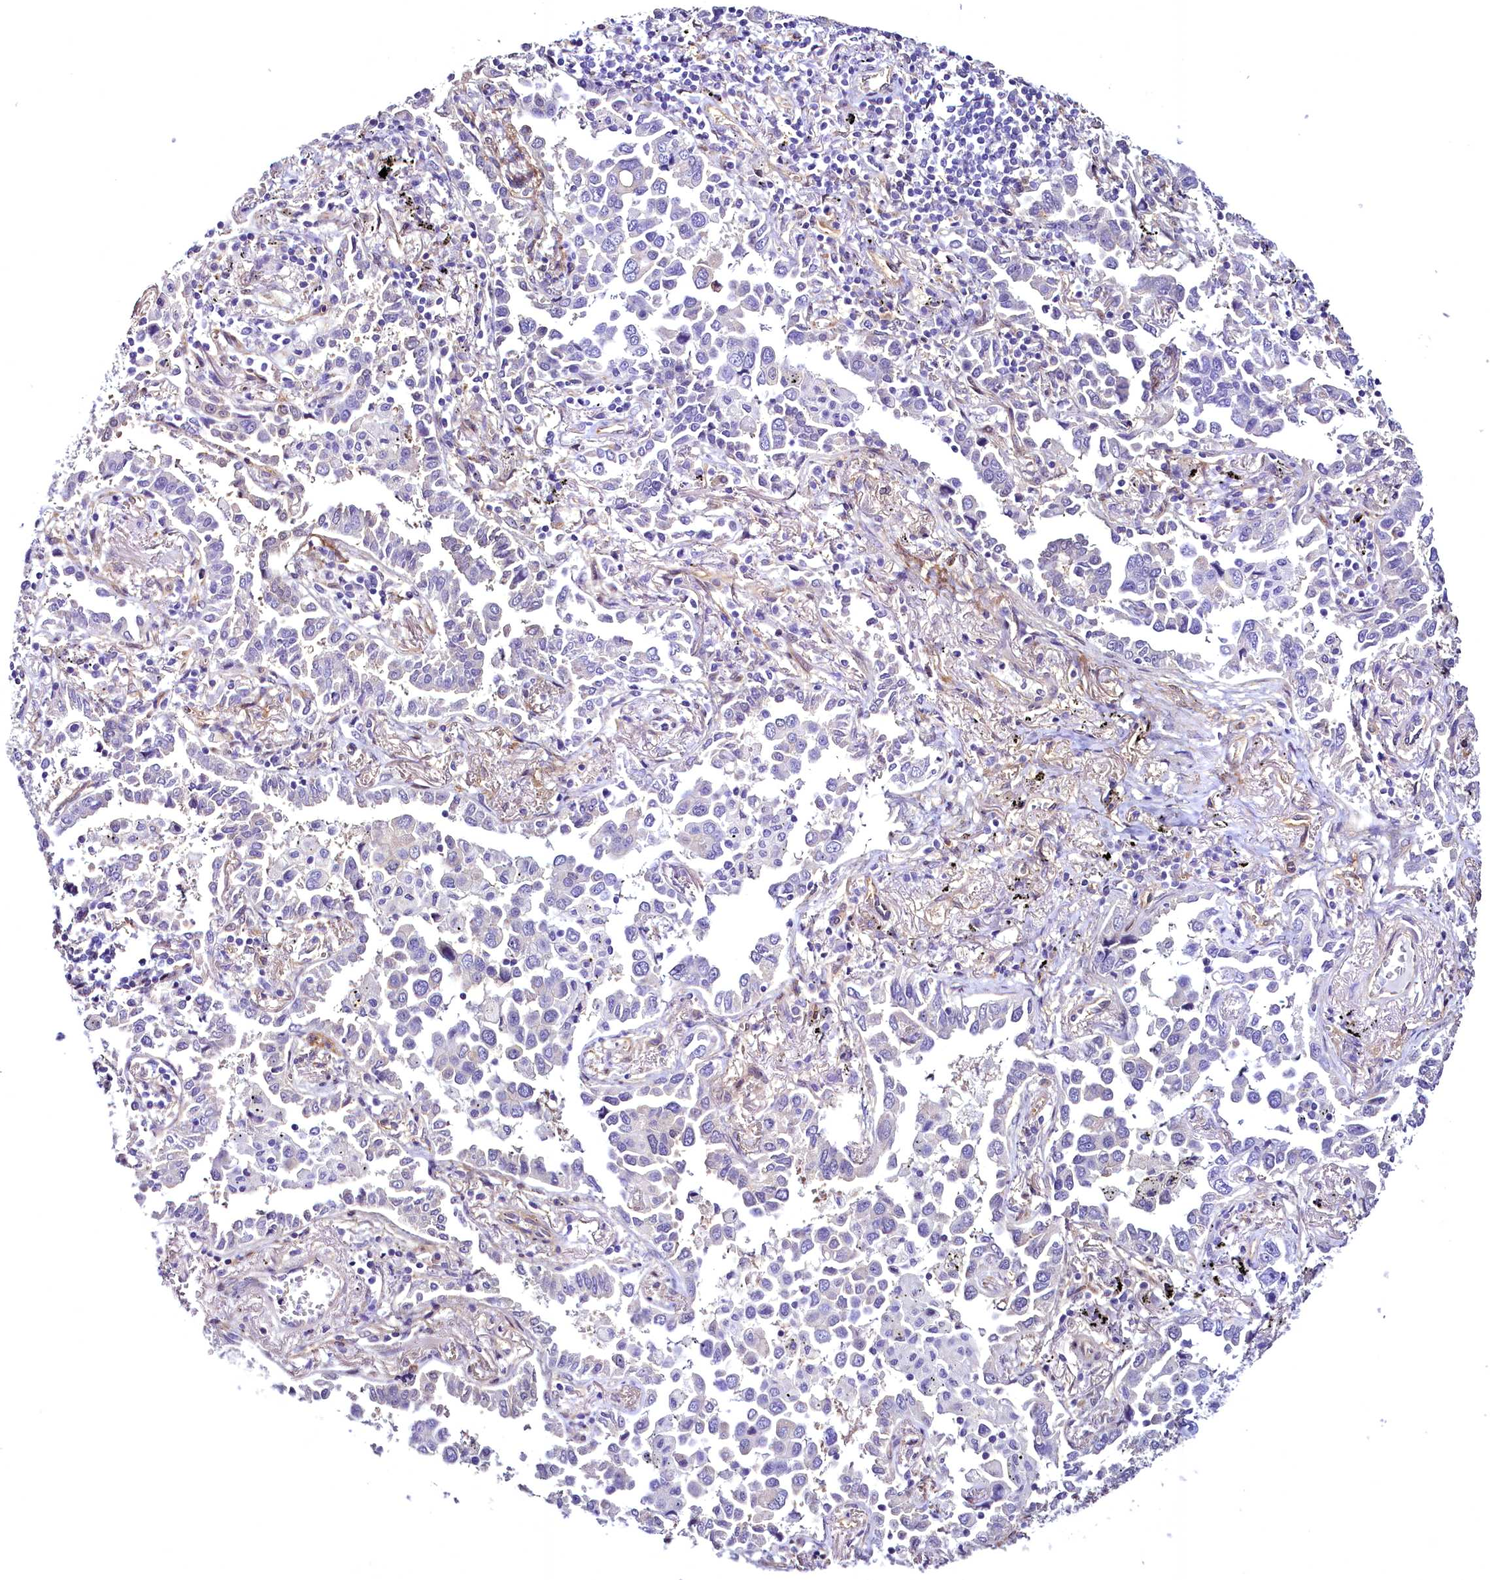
{"staining": {"intensity": "negative", "quantity": "none", "location": "none"}, "tissue": "lung cancer", "cell_type": "Tumor cells", "image_type": "cancer", "snomed": [{"axis": "morphology", "description": "Adenocarcinoma, NOS"}, {"axis": "topography", "description": "Lung"}], "caption": "Tumor cells are negative for brown protein staining in lung cancer (adenocarcinoma). The staining was performed using DAB (3,3'-diaminobenzidine) to visualize the protein expression in brown, while the nuclei were stained in blue with hematoxylin (Magnification: 20x).", "gene": "STXBP1", "patient": {"sex": "male", "age": 67}}